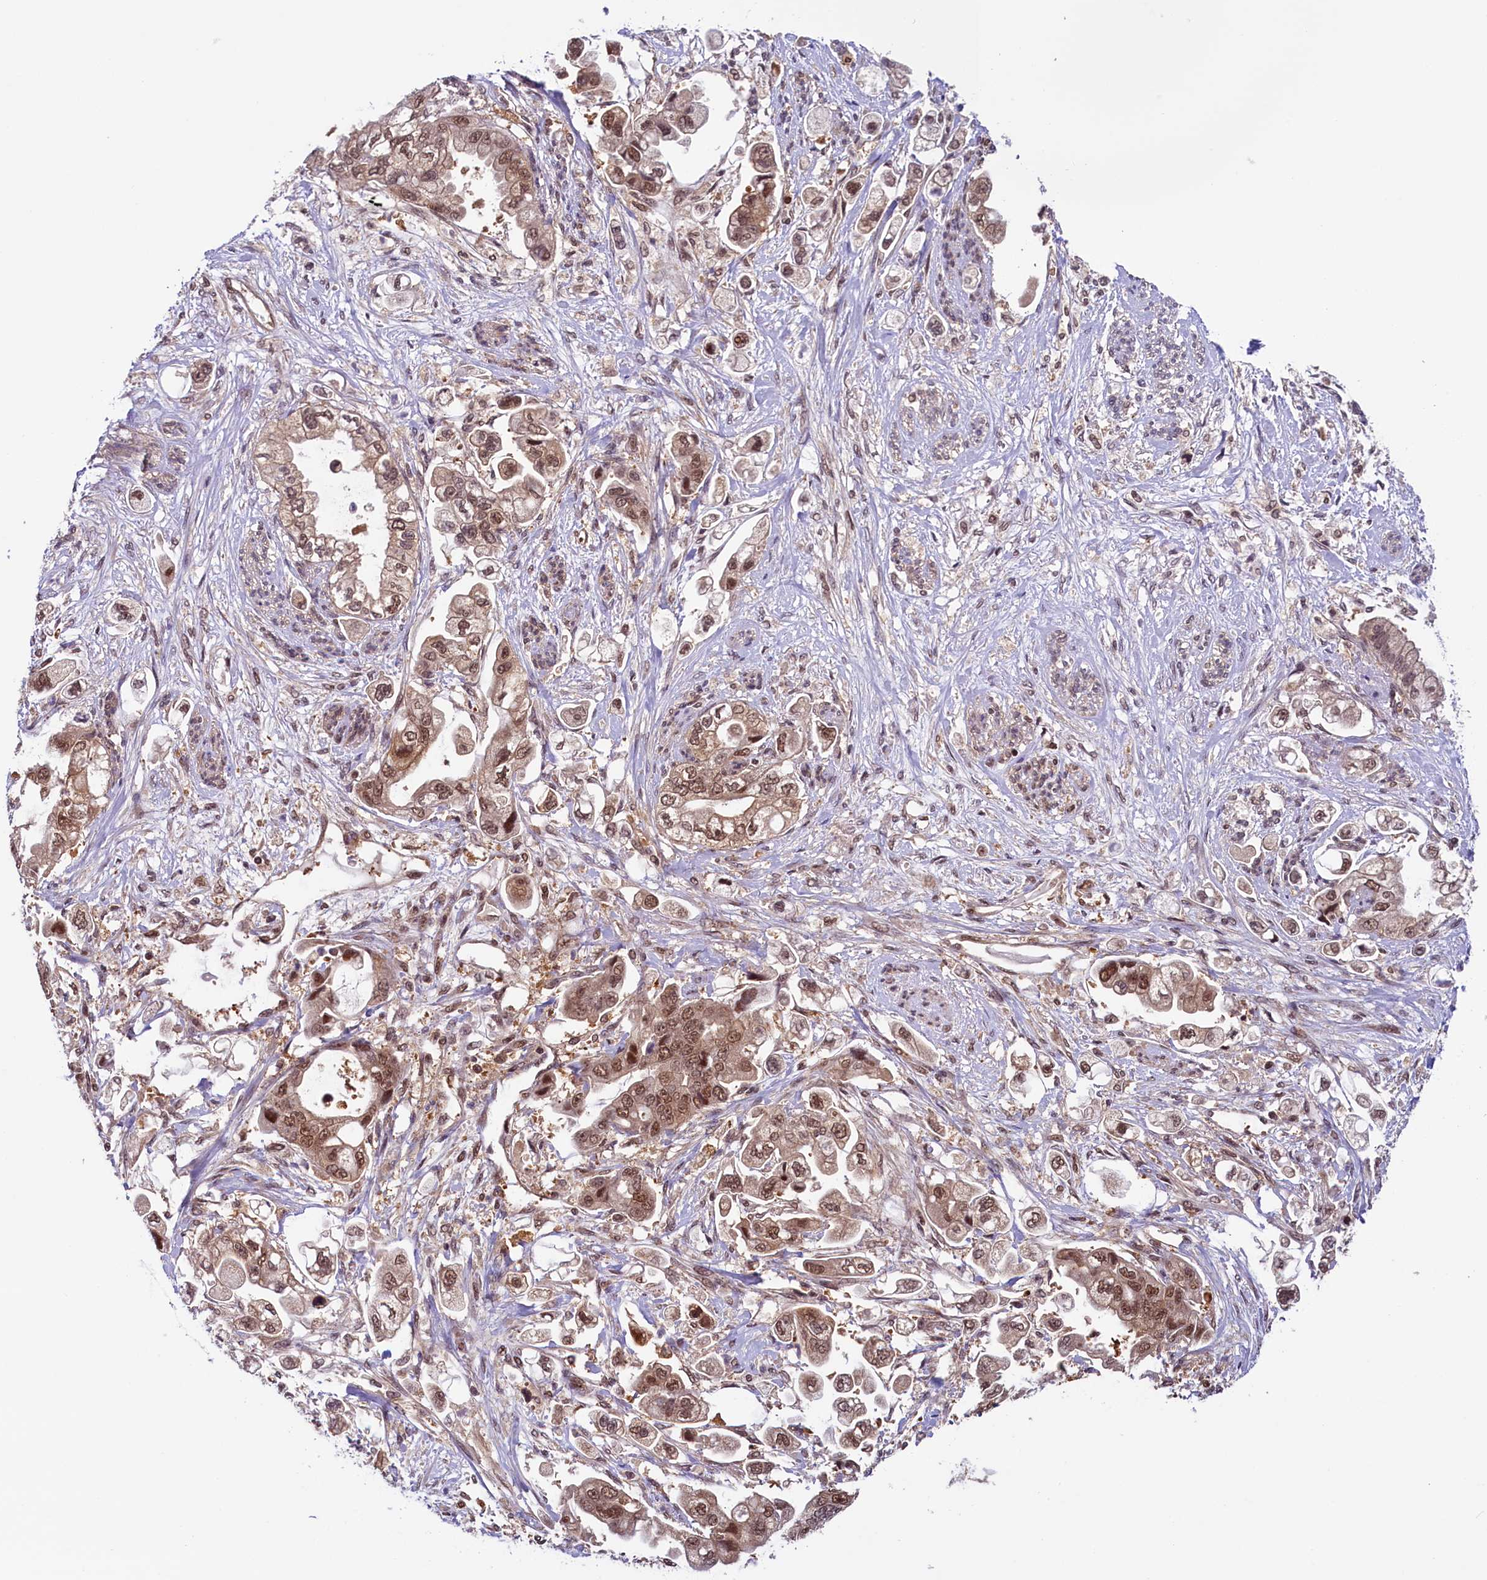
{"staining": {"intensity": "moderate", "quantity": ">75%", "location": "cytoplasmic/membranous,nuclear"}, "tissue": "stomach cancer", "cell_type": "Tumor cells", "image_type": "cancer", "snomed": [{"axis": "morphology", "description": "Adenocarcinoma, NOS"}, {"axis": "topography", "description": "Stomach"}], "caption": "Protein positivity by IHC demonstrates moderate cytoplasmic/membranous and nuclear positivity in about >75% of tumor cells in stomach cancer. (DAB (3,3'-diaminobenzidine) = brown stain, brightfield microscopy at high magnification).", "gene": "SLC7A6OS", "patient": {"sex": "male", "age": 62}}